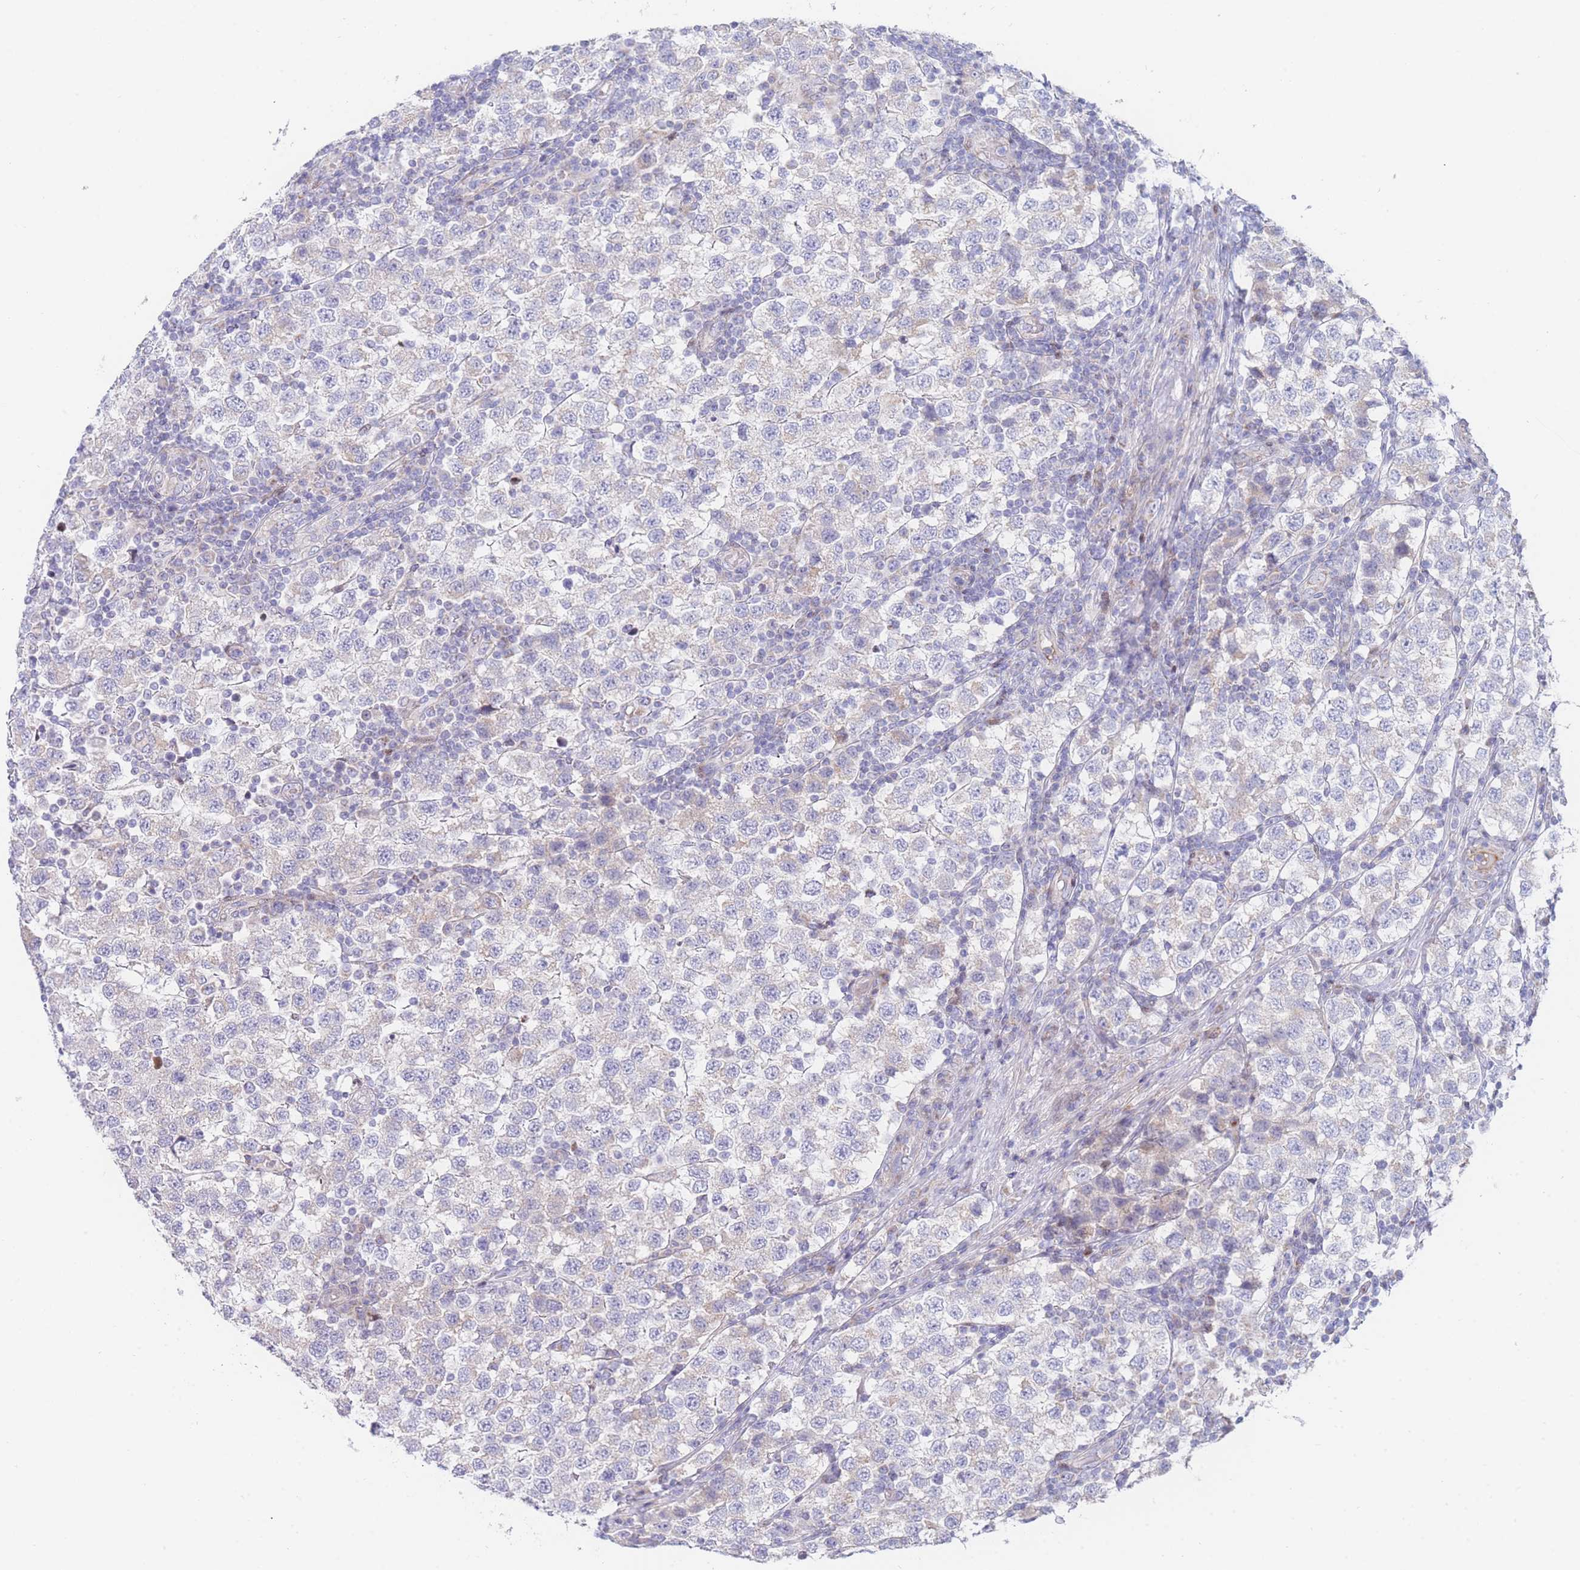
{"staining": {"intensity": "negative", "quantity": "none", "location": "none"}, "tissue": "testis cancer", "cell_type": "Tumor cells", "image_type": "cancer", "snomed": [{"axis": "morphology", "description": "Seminoma, NOS"}, {"axis": "topography", "description": "Testis"}], "caption": "Protein analysis of testis cancer reveals no significant staining in tumor cells.", "gene": "GPAM", "patient": {"sex": "male", "age": 34}}